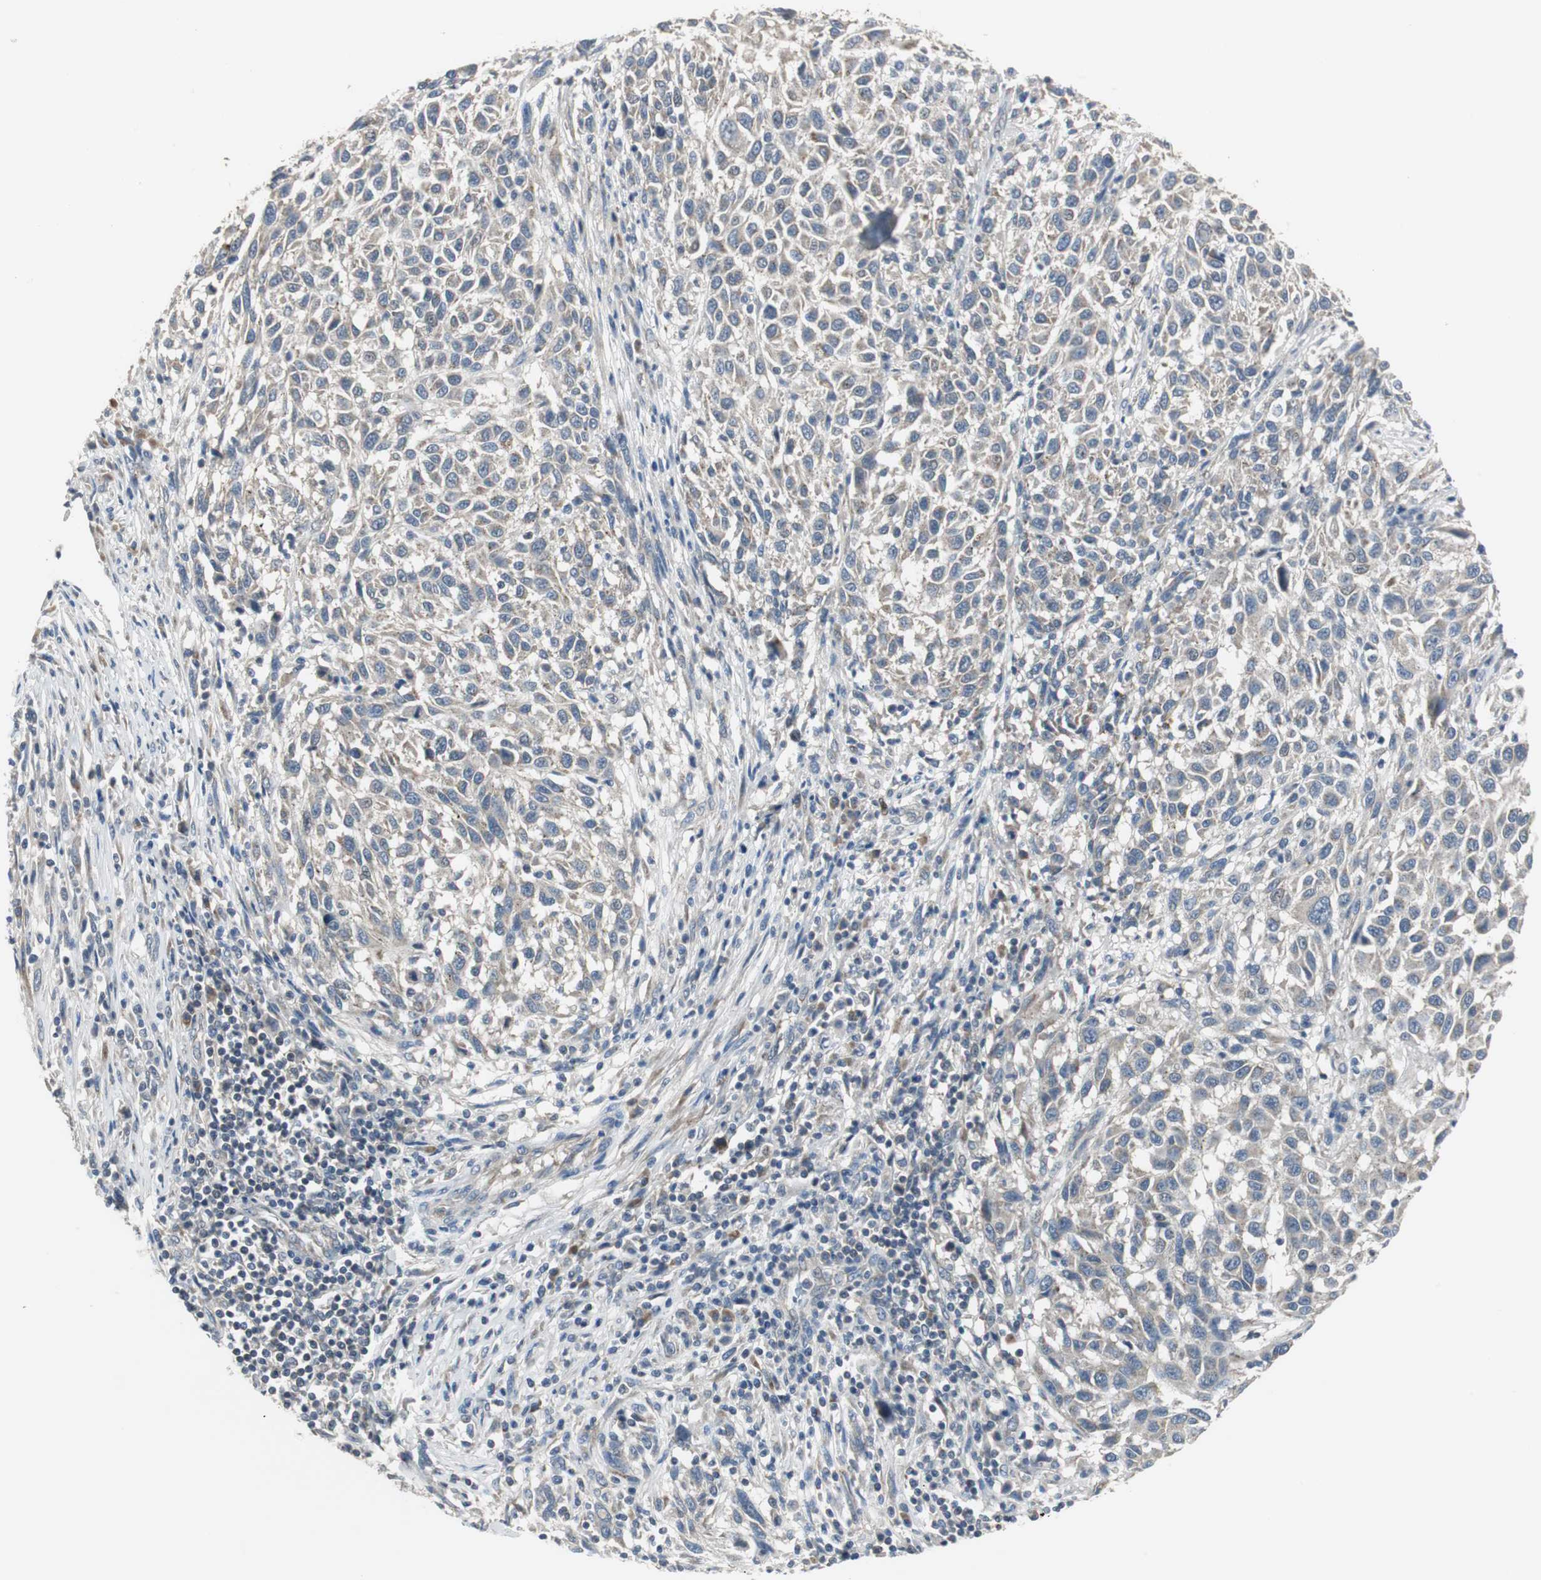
{"staining": {"intensity": "weak", "quantity": ">75%", "location": "cytoplasmic/membranous"}, "tissue": "melanoma", "cell_type": "Tumor cells", "image_type": "cancer", "snomed": [{"axis": "morphology", "description": "Malignant melanoma, Metastatic site"}, {"axis": "topography", "description": "Lymph node"}], "caption": "IHC staining of melanoma, which shows low levels of weak cytoplasmic/membranous expression in about >75% of tumor cells indicating weak cytoplasmic/membranous protein staining. The staining was performed using DAB (3,3'-diaminobenzidine) (brown) for protein detection and nuclei were counterstained in hematoxylin (blue).", "gene": "MYT1", "patient": {"sex": "male", "age": 61}}